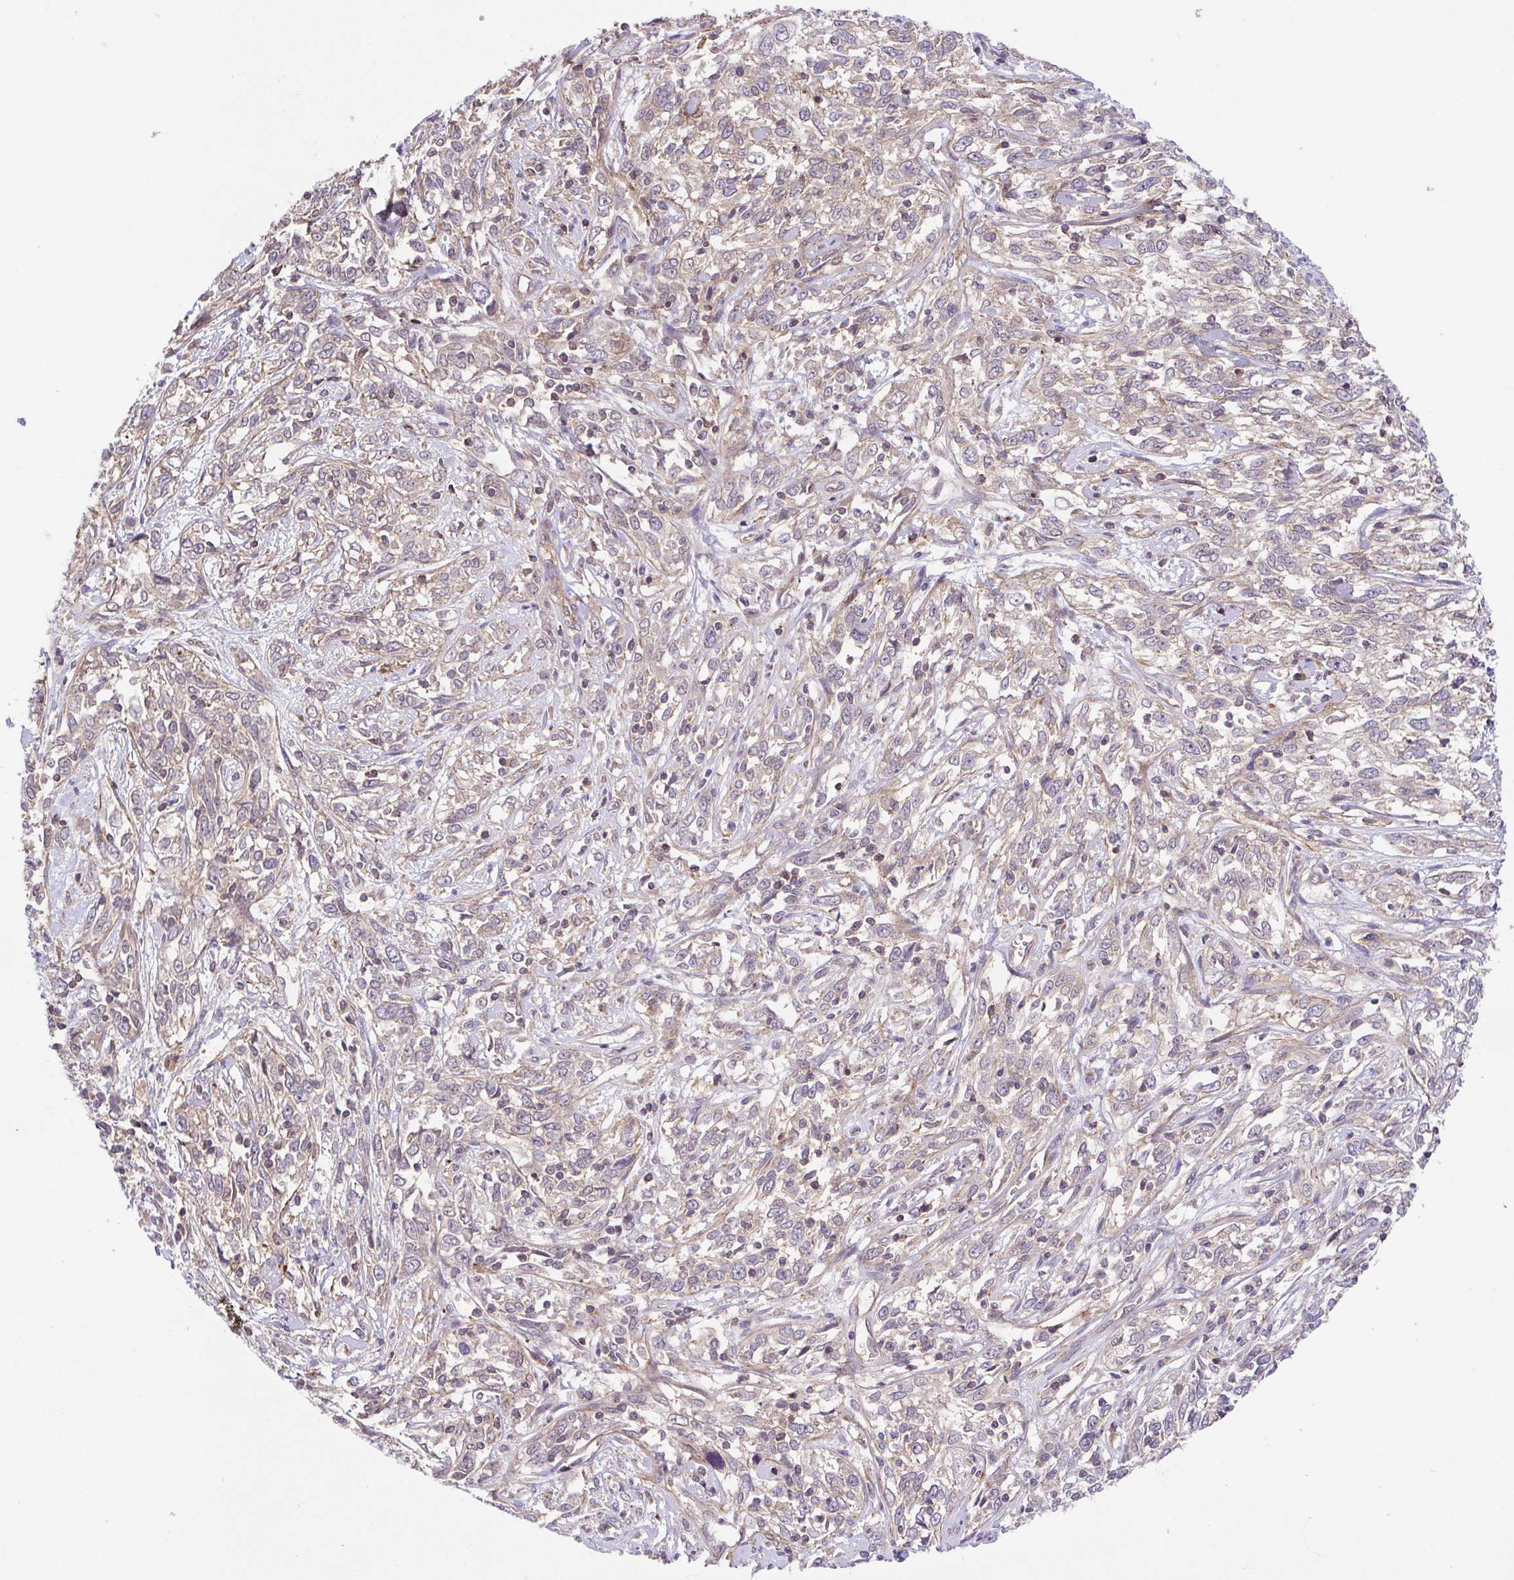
{"staining": {"intensity": "weak", "quantity": "25%-75%", "location": "cytoplasmic/membranous"}, "tissue": "cervical cancer", "cell_type": "Tumor cells", "image_type": "cancer", "snomed": [{"axis": "morphology", "description": "Adenocarcinoma, NOS"}, {"axis": "topography", "description": "Cervix"}], "caption": "Cervical cancer was stained to show a protein in brown. There is low levels of weak cytoplasmic/membranous positivity in about 25%-75% of tumor cells. (IHC, brightfield microscopy, high magnification).", "gene": "IDE", "patient": {"sex": "female", "age": 40}}